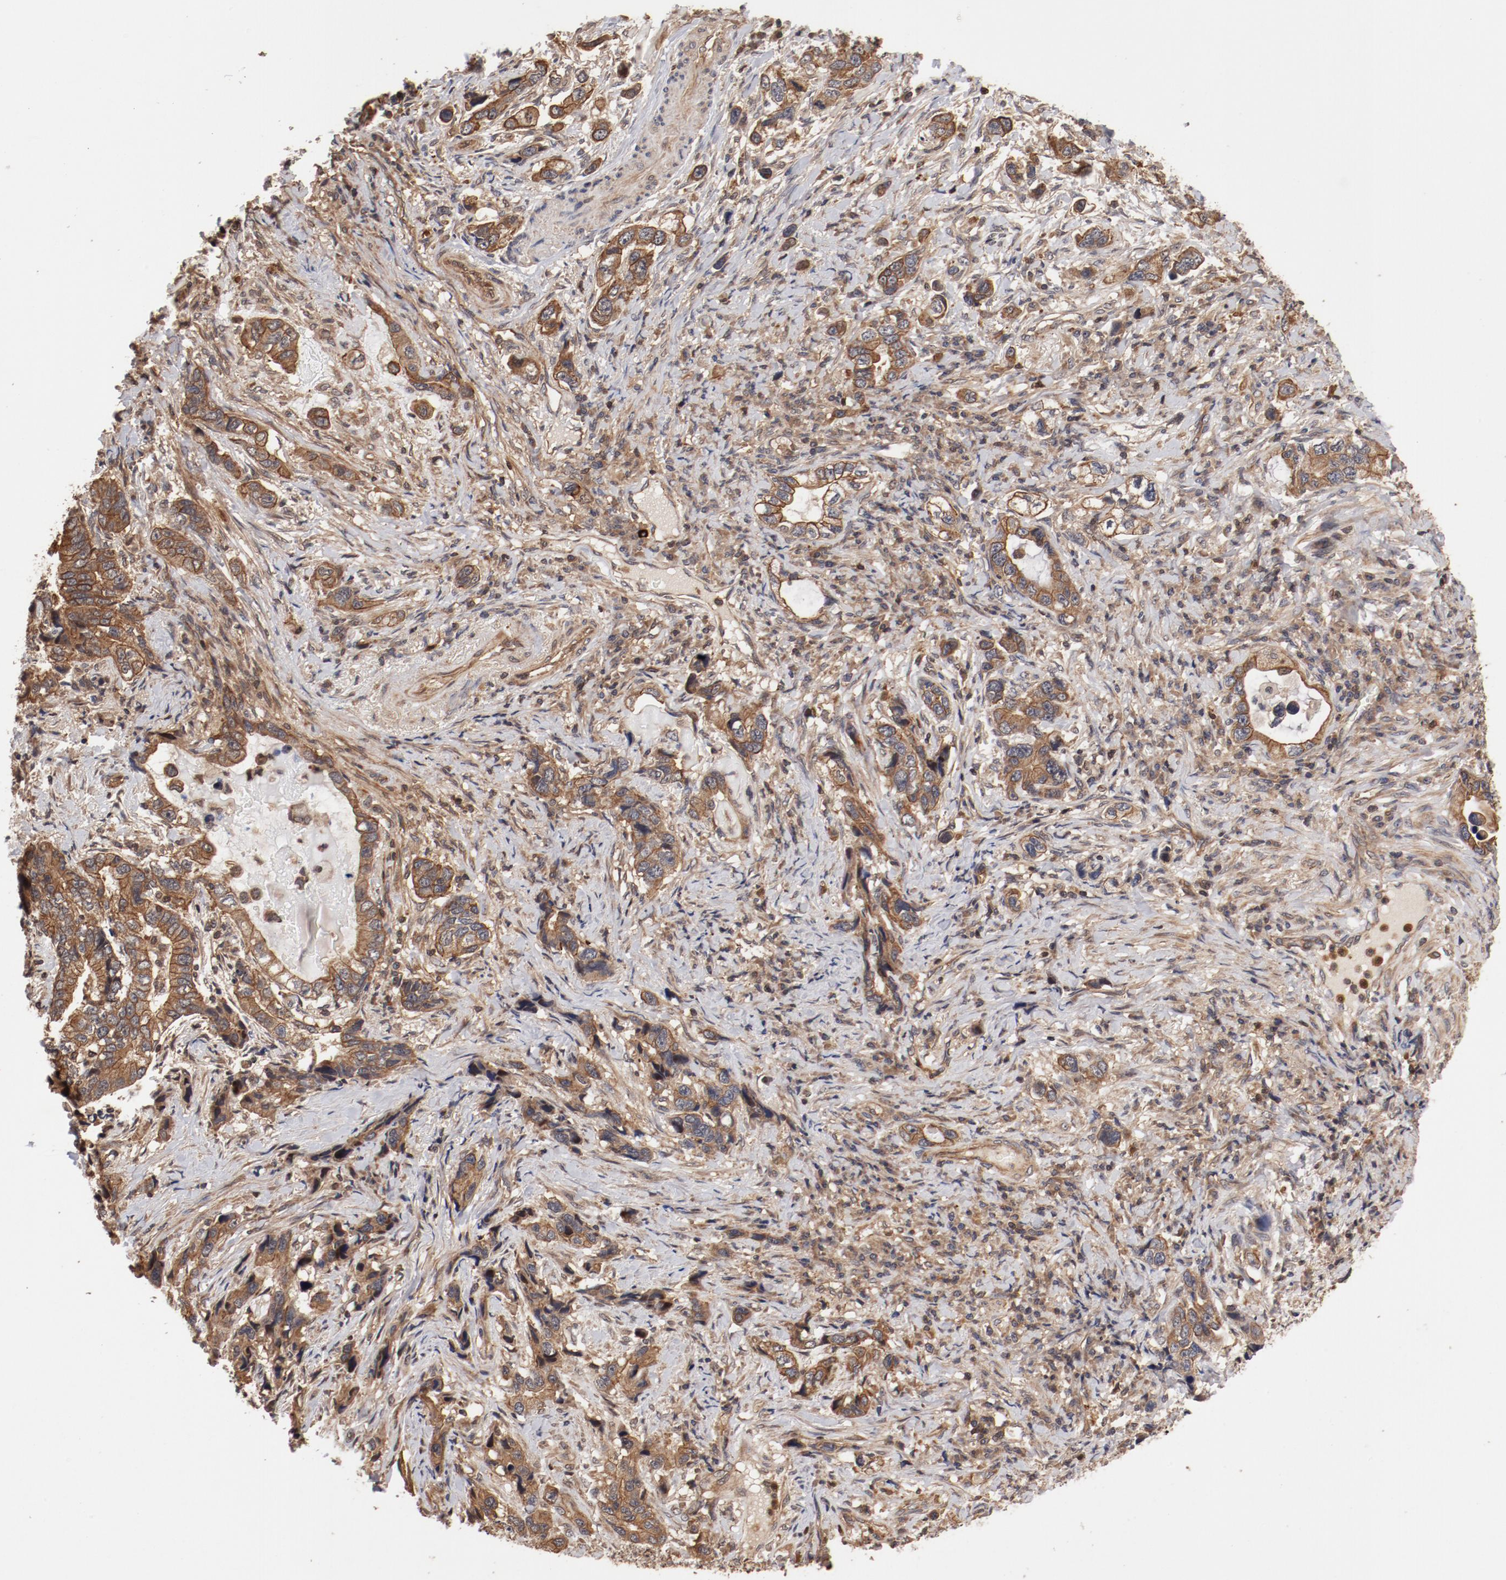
{"staining": {"intensity": "moderate", "quantity": ">75%", "location": "cytoplasmic/membranous"}, "tissue": "stomach cancer", "cell_type": "Tumor cells", "image_type": "cancer", "snomed": [{"axis": "morphology", "description": "Adenocarcinoma, NOS"}, {"axis": "topography", "description": "Stomach, lower"}], "caption": "Immunohistochemical staining of human stomach cancer (adenocarcinoma) demonstrates medium levels of moderate cytoplasmic/membranous positivity in about >75% of tumor cells. (brown staining indicates protein expression, while blue staining denotes nuclei).", "gene": "GUF1", "patient": {"sex": "female", "age": 93}}